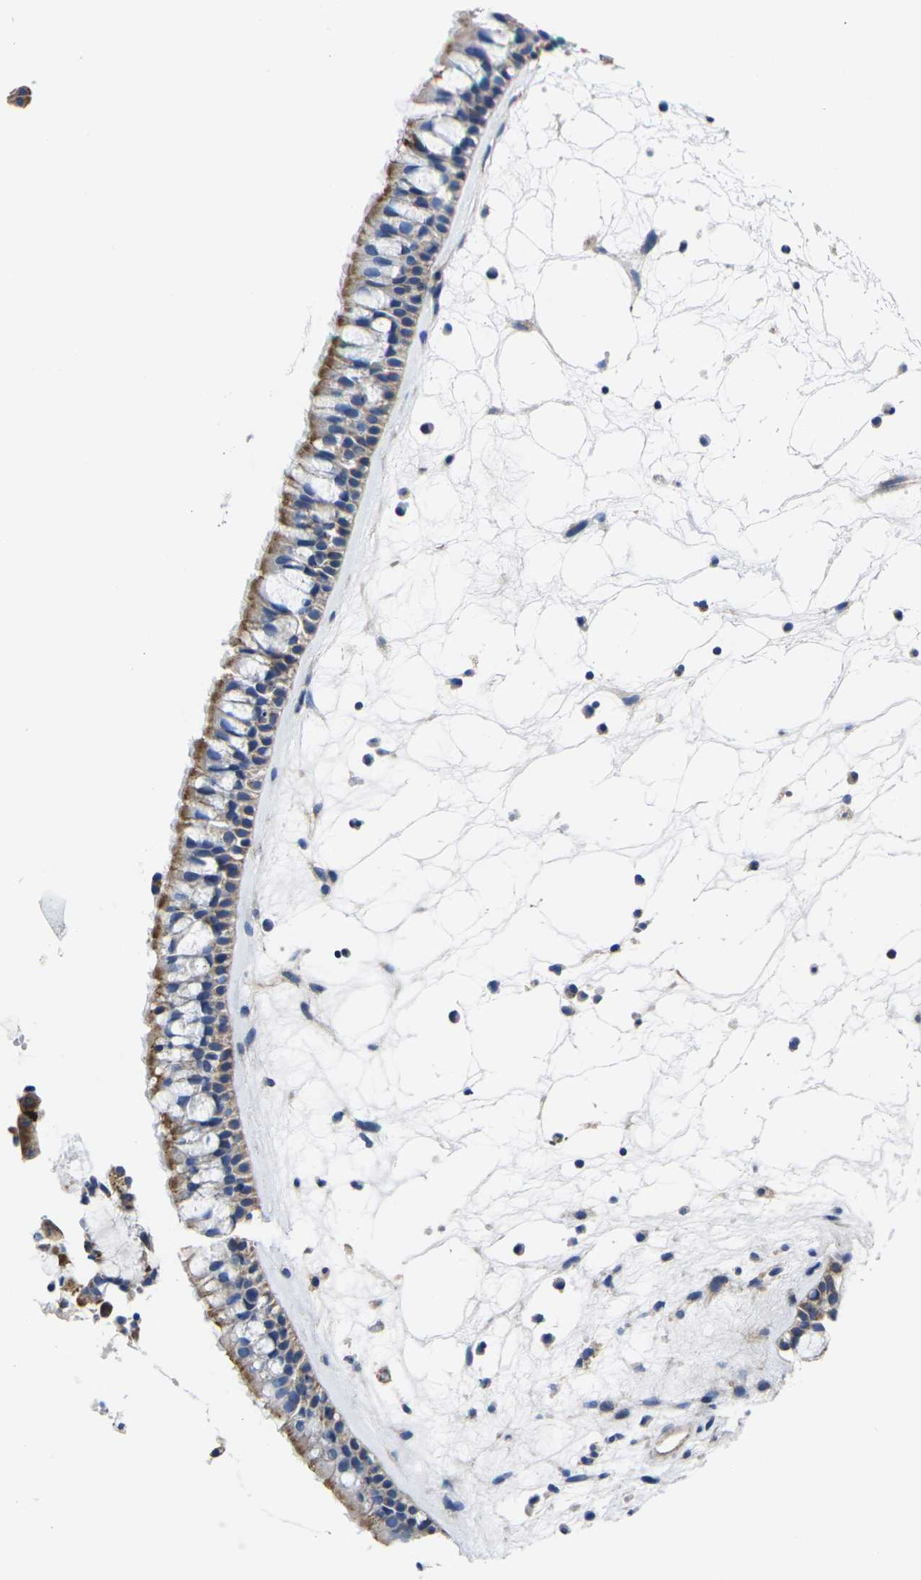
{"staining": {"intensity": "moderate", "quantity": ">75%", "location": "cytoplasmic/membranous"}, "tissue": "nasopharynx", "cell_type": "Respiratory epithelial cells", "image_type": "normal", "snomed": [{"axis": "morphology", "description": "Normal tissue, NOS"}, {"axis": "morphology", "description": "Inflammation, NOS"}, {"axis": "topography", "description": "Nasopharynx"}], "caption": "Protein staining of unremarkable nasopharynx displays moderate cytoplasmic/membranous positivity in approximately >75% of respiratory epithelial cells. (DAB (3,3'-diaminobenzidine) IHC, brown staining for protein, blue staining for nuclei).", "gene": "GPR4", "patient": {"sex": "male", "age": 48}}